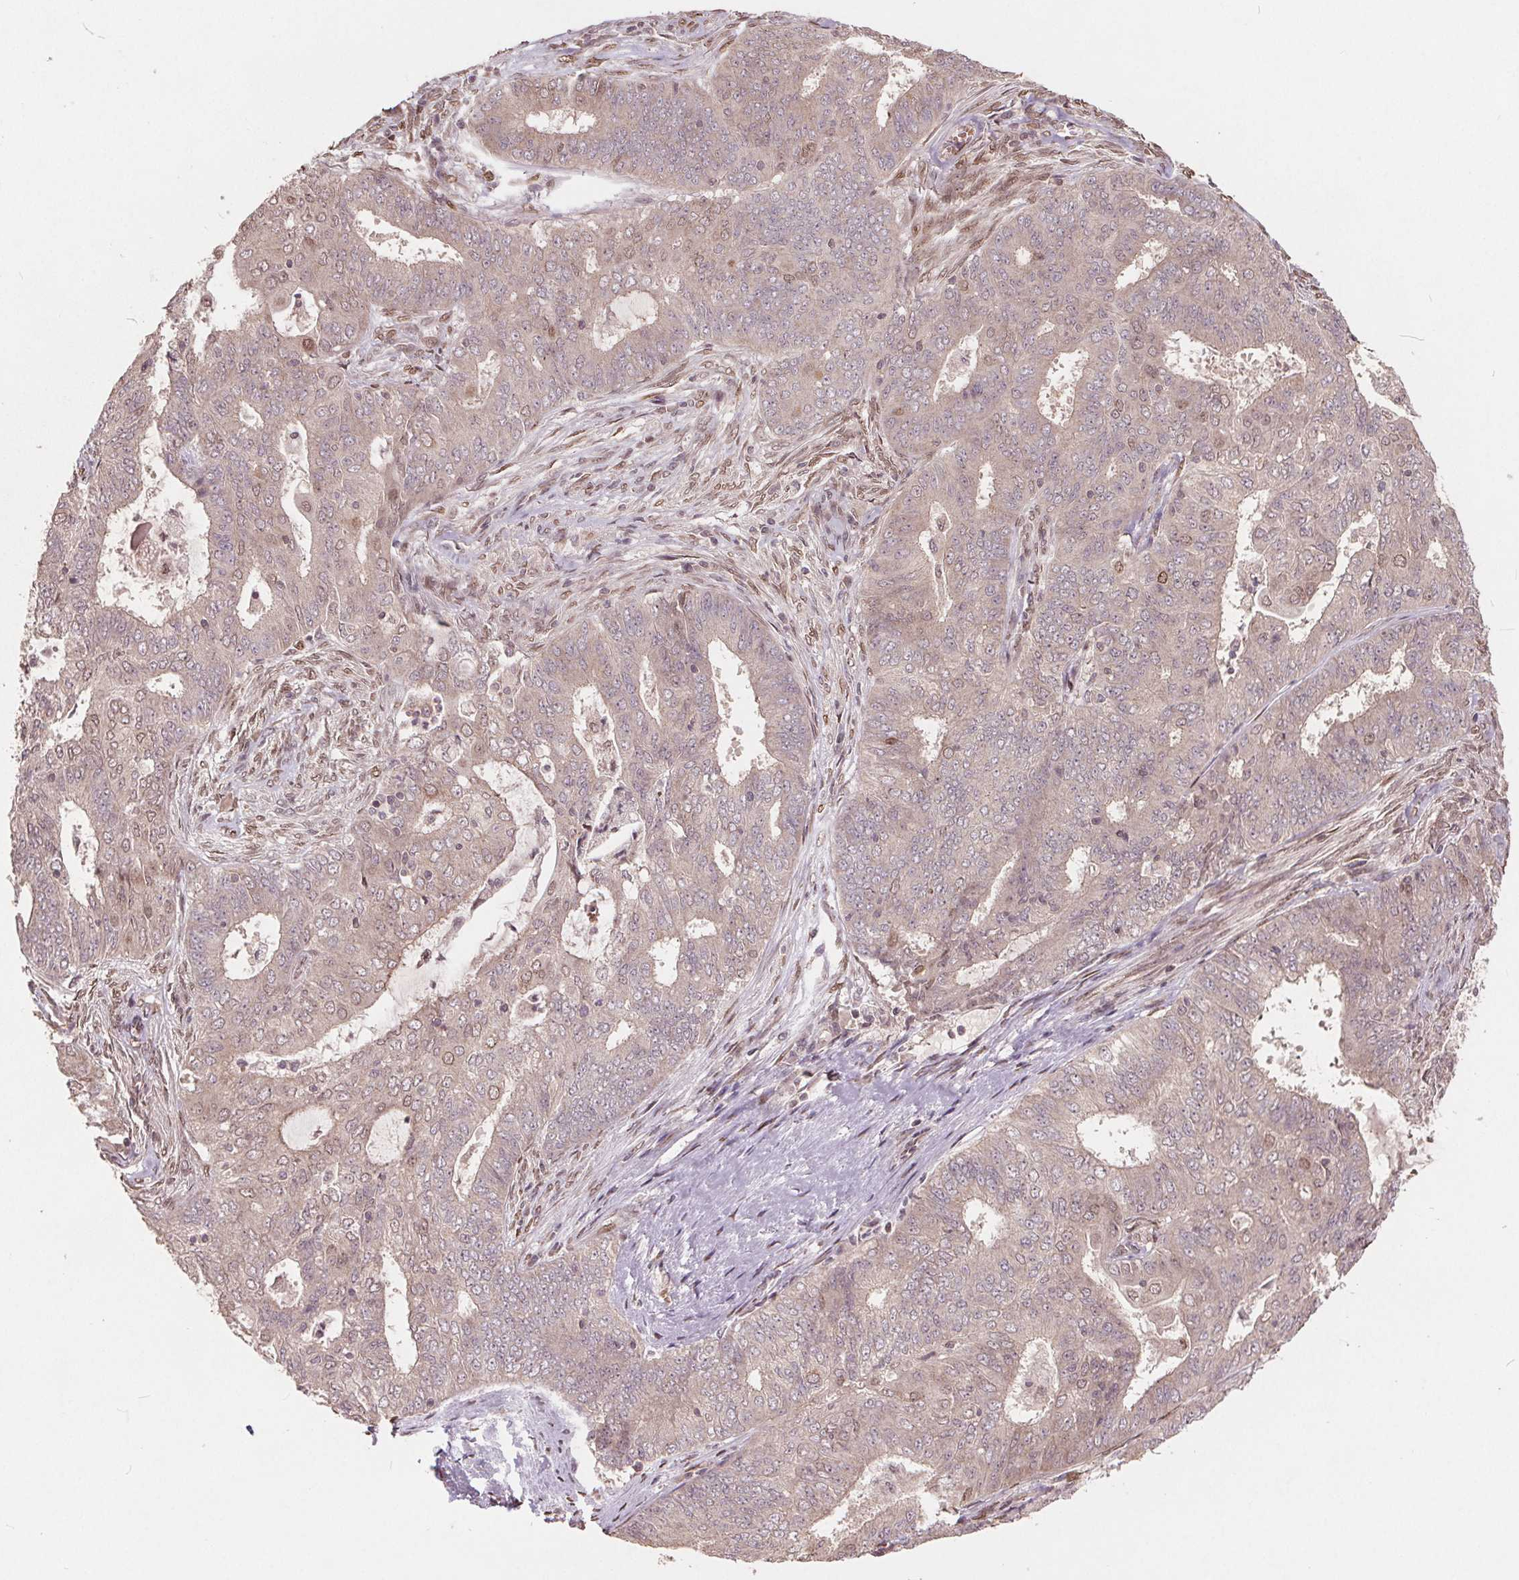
{"staining": {"intensity": "moderate", "quantity": "<25%", "location": "nuclear"}, "tissue": "endometrial cancer", "cell_type": "Tumor cells", "image_type": "cancer", "snomed": [{"axis": "morphology", "description": "Adenocarcinoma, NOS"}, {"axis": "topography", "description": "Endometrium"}], "caption": "The immunohistochemical stain shows moderate nuclear positivity in tumor cells of adenocarcinoma (endometrial) tissue. Nuclei are stained in blue.", "gene": "HIF1AN", "patient": {"sex": "female", "age": 62}}